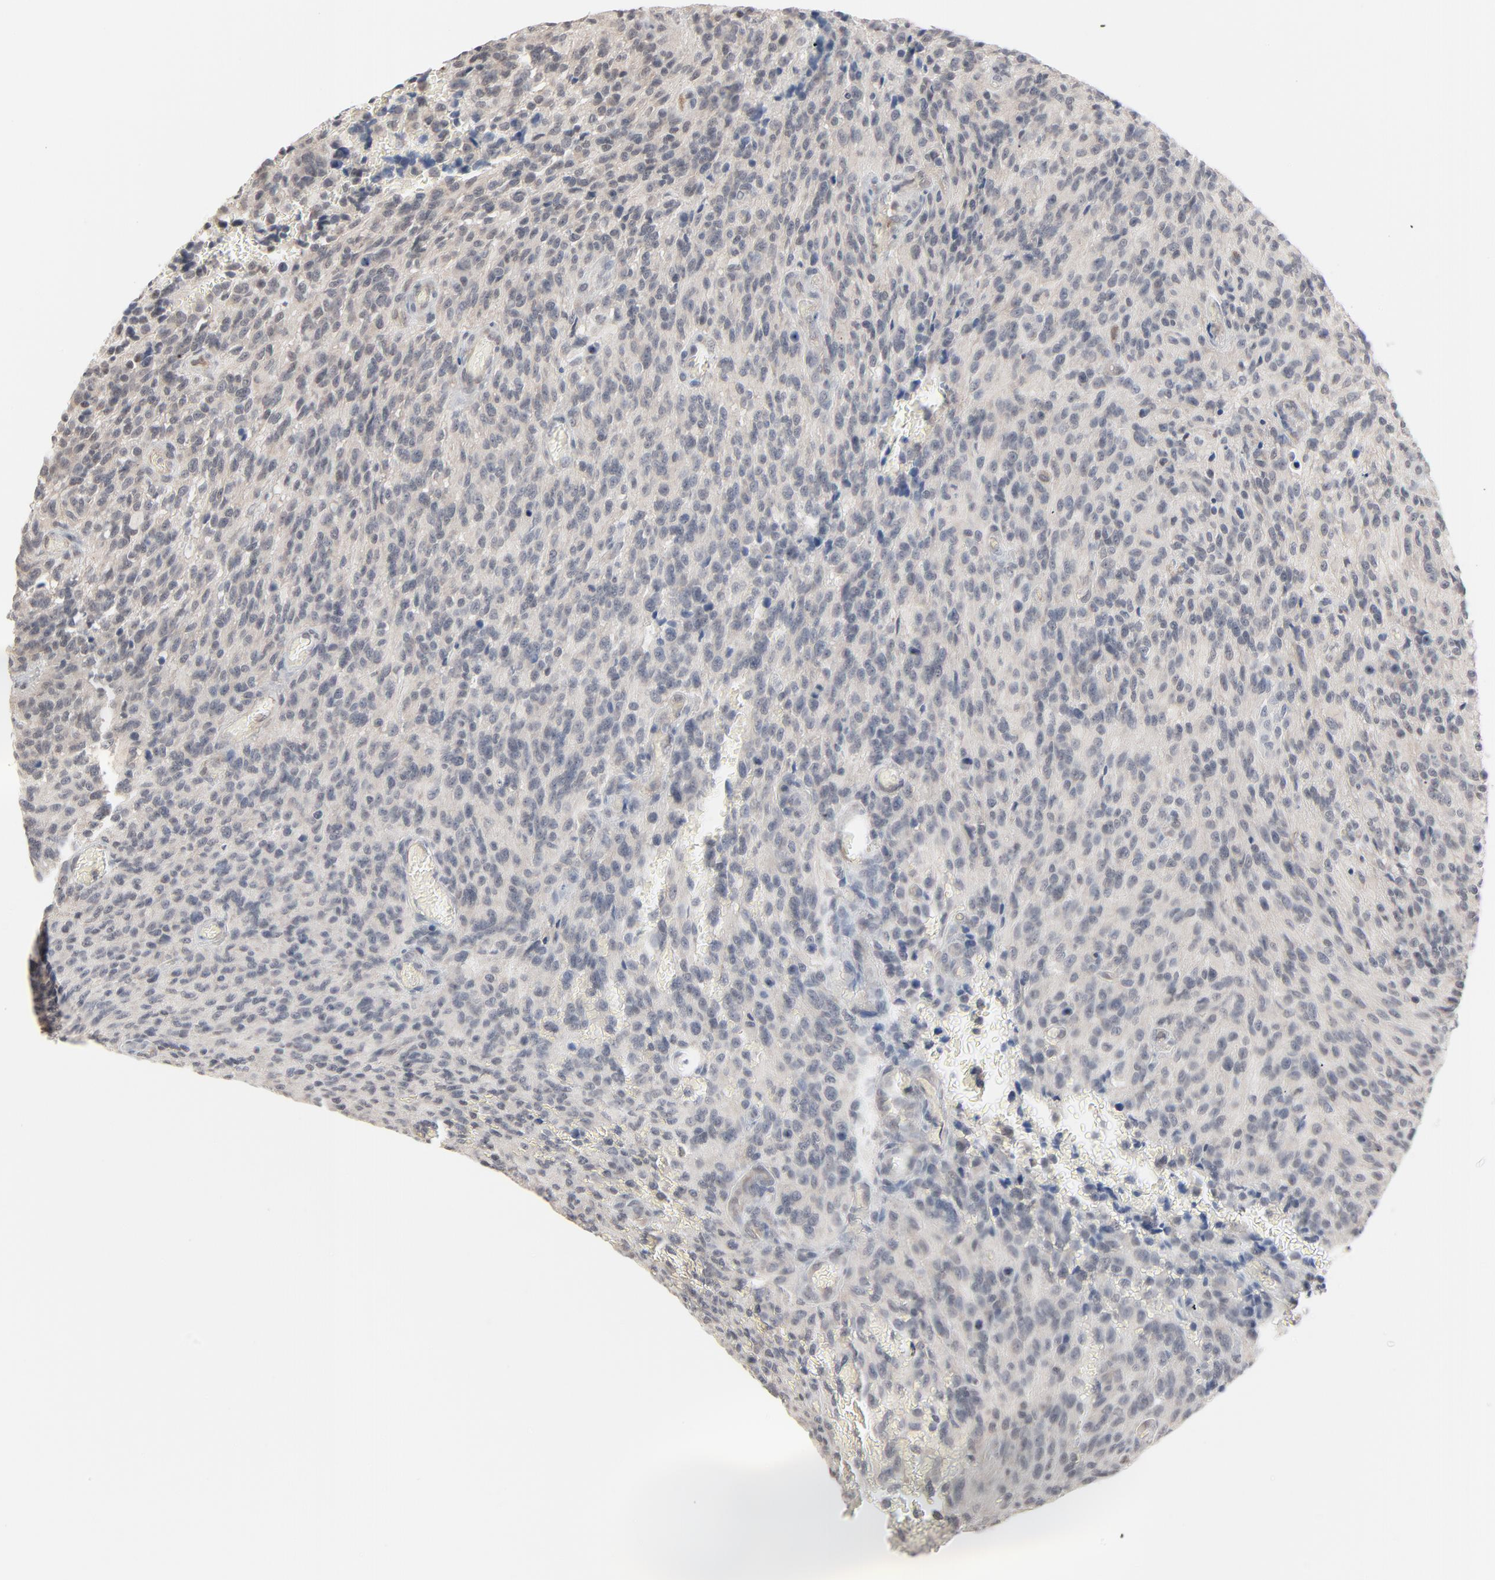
{"staining": {"intensity": "negative", "quantity": "none", "location": "none"}, "tissue": "glioma", "cell_type": "Tumor cells", "image_type": "cancer", "snomed": [{"axis": "morphology", "description": "Normal tissue, NOS"}, {"axis": "morphology", "description": "Glioma, malignant, High grade"}, {"axis": "topography", "description": "Cerebral cortex"}], "caption": "Immunohistochemical staining of human malignant glioma (high-grade) displays no significant staining in tumor cells.", "gene": "ITPR3", "patient": {"sex": "male", "age": 56}}